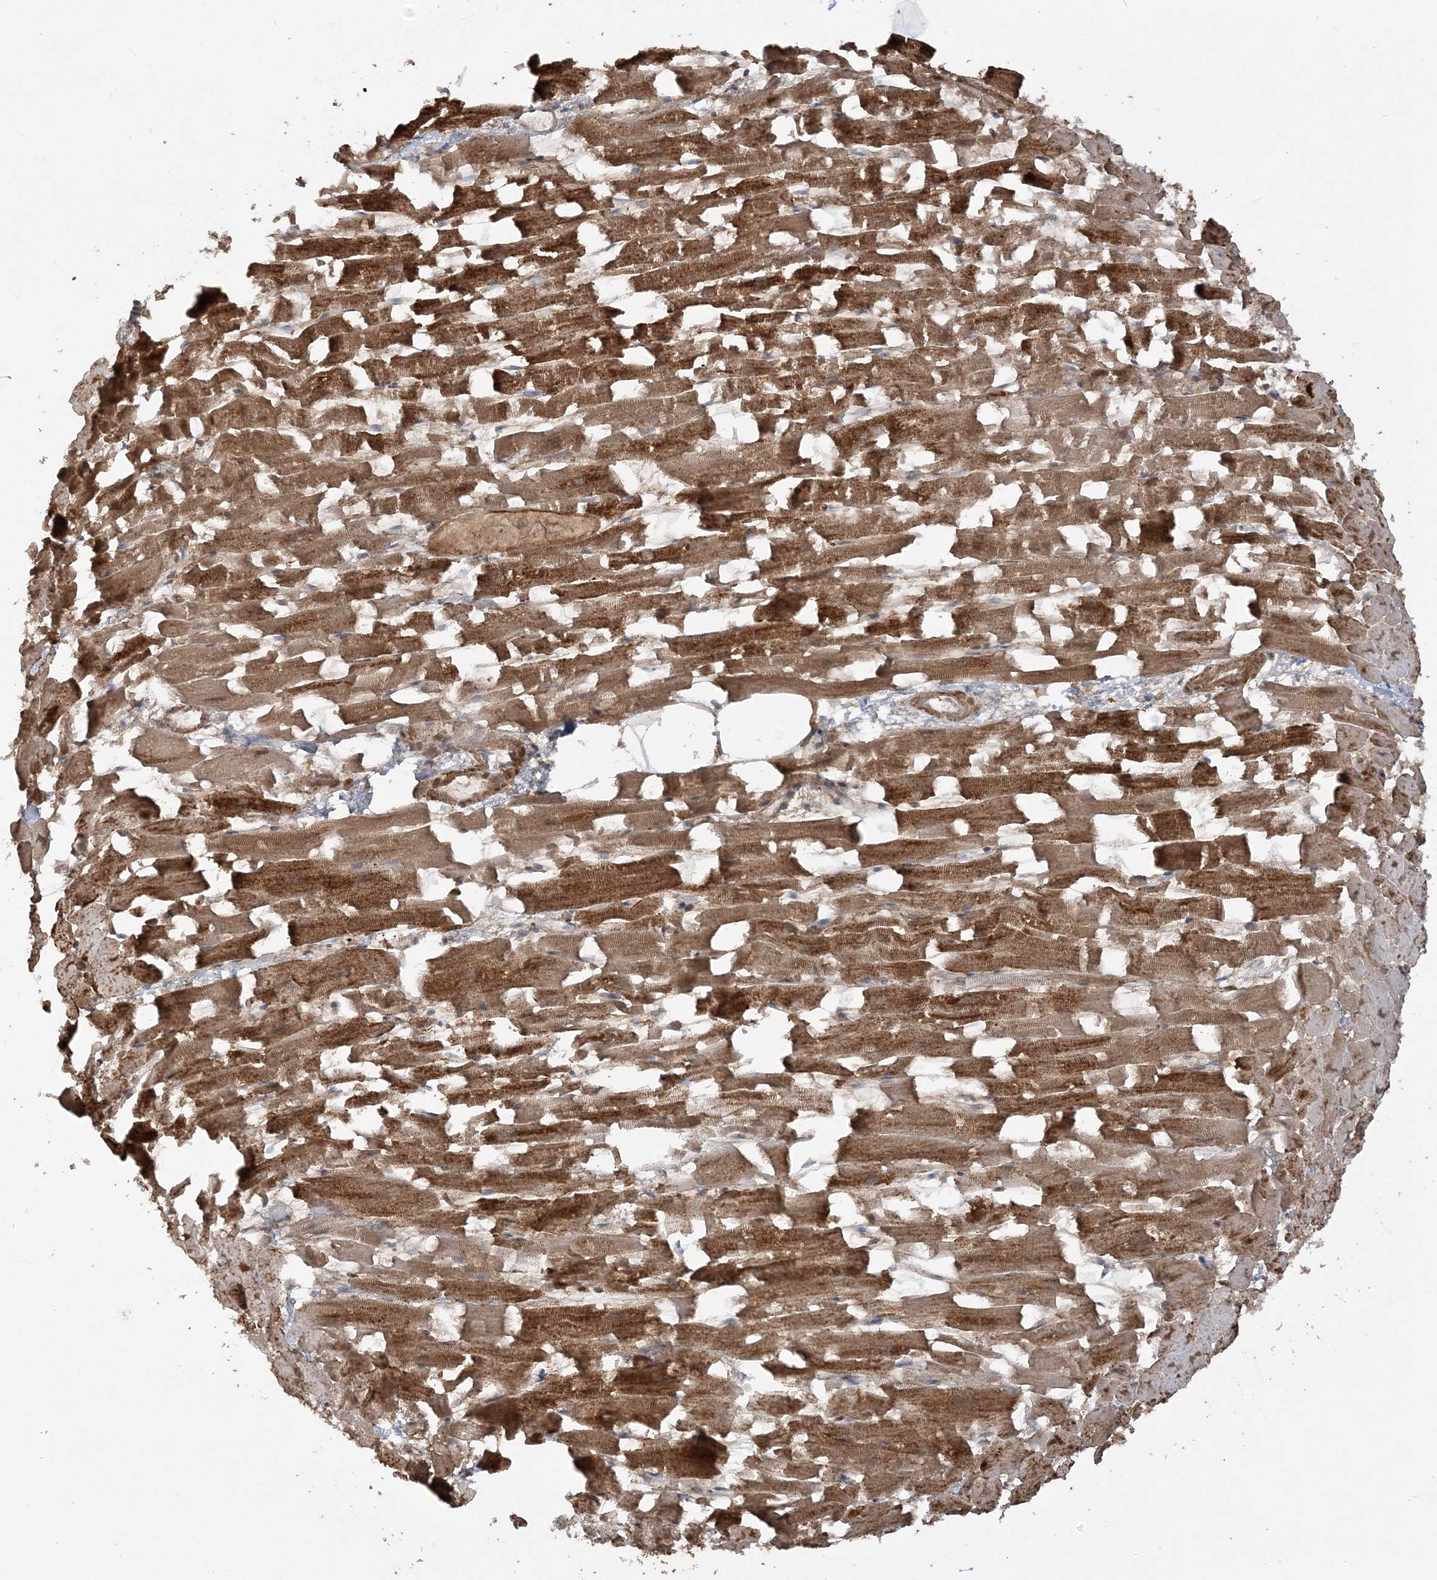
{"staining": {"intensity": "strong", "quantity": ">75%", "location": "cytoplasmic/membranous"}, "tissue": "heart muscle", "cell_type": "Cardiomyocytes", "image_type": "normal", "snomed": [{"axis": "morphology", "description": "Normal tissue, NOS"}, {"axis": "topography", "description": "Heart"}], "caption": "IHC of benign human heart muscle reveals high levels of strong cytoplasmic/membranous expression in approximately >75% of cardiomyocytes.", "gene": "SCLT1", "patient": {"sex": "female", "age": 64}}